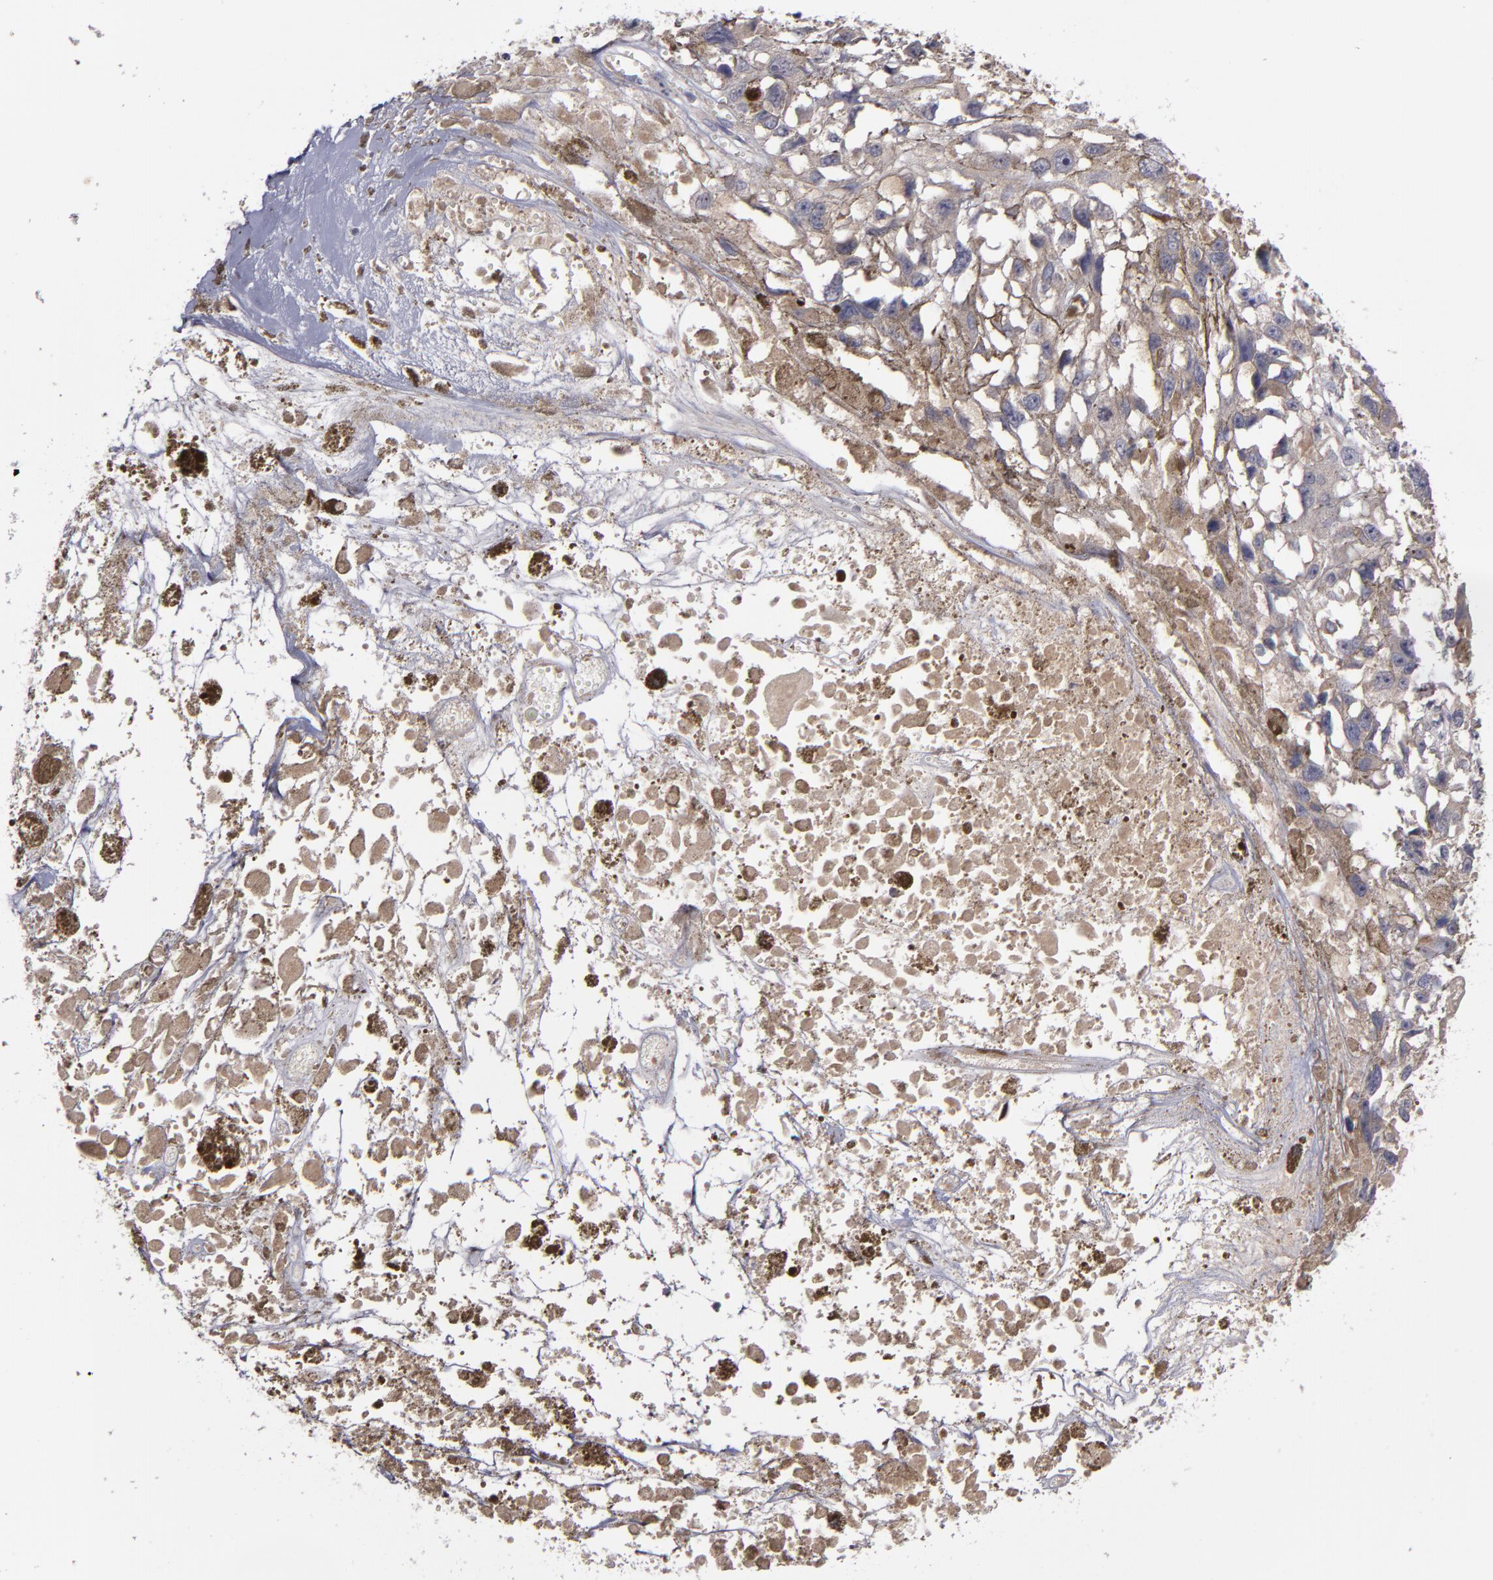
{"staining": {"intensity": "moderate", "quantity": "<25%", "location": "cytoplasmic/membranous"}, "tissue": "melanoma", "cell_type": "Tumor cells", "image_type": "cancer", "snomed": [{"axis": "morphology", "description": "Malignant melanoma, Metastatic site"}, {"axis": "topography", "description": "Lymph node"}], "caption": "Tumor cells show moderate cytoplasmic/membranous positivity in about <25% of cells in malignant melanoma (metastatic site). (DAB (3,3'-diaminobenzidine) IHC with brightfield microscopy, high magnification).", "gene": "MMP11", "patient": {"sex": "male", "age": 59}}